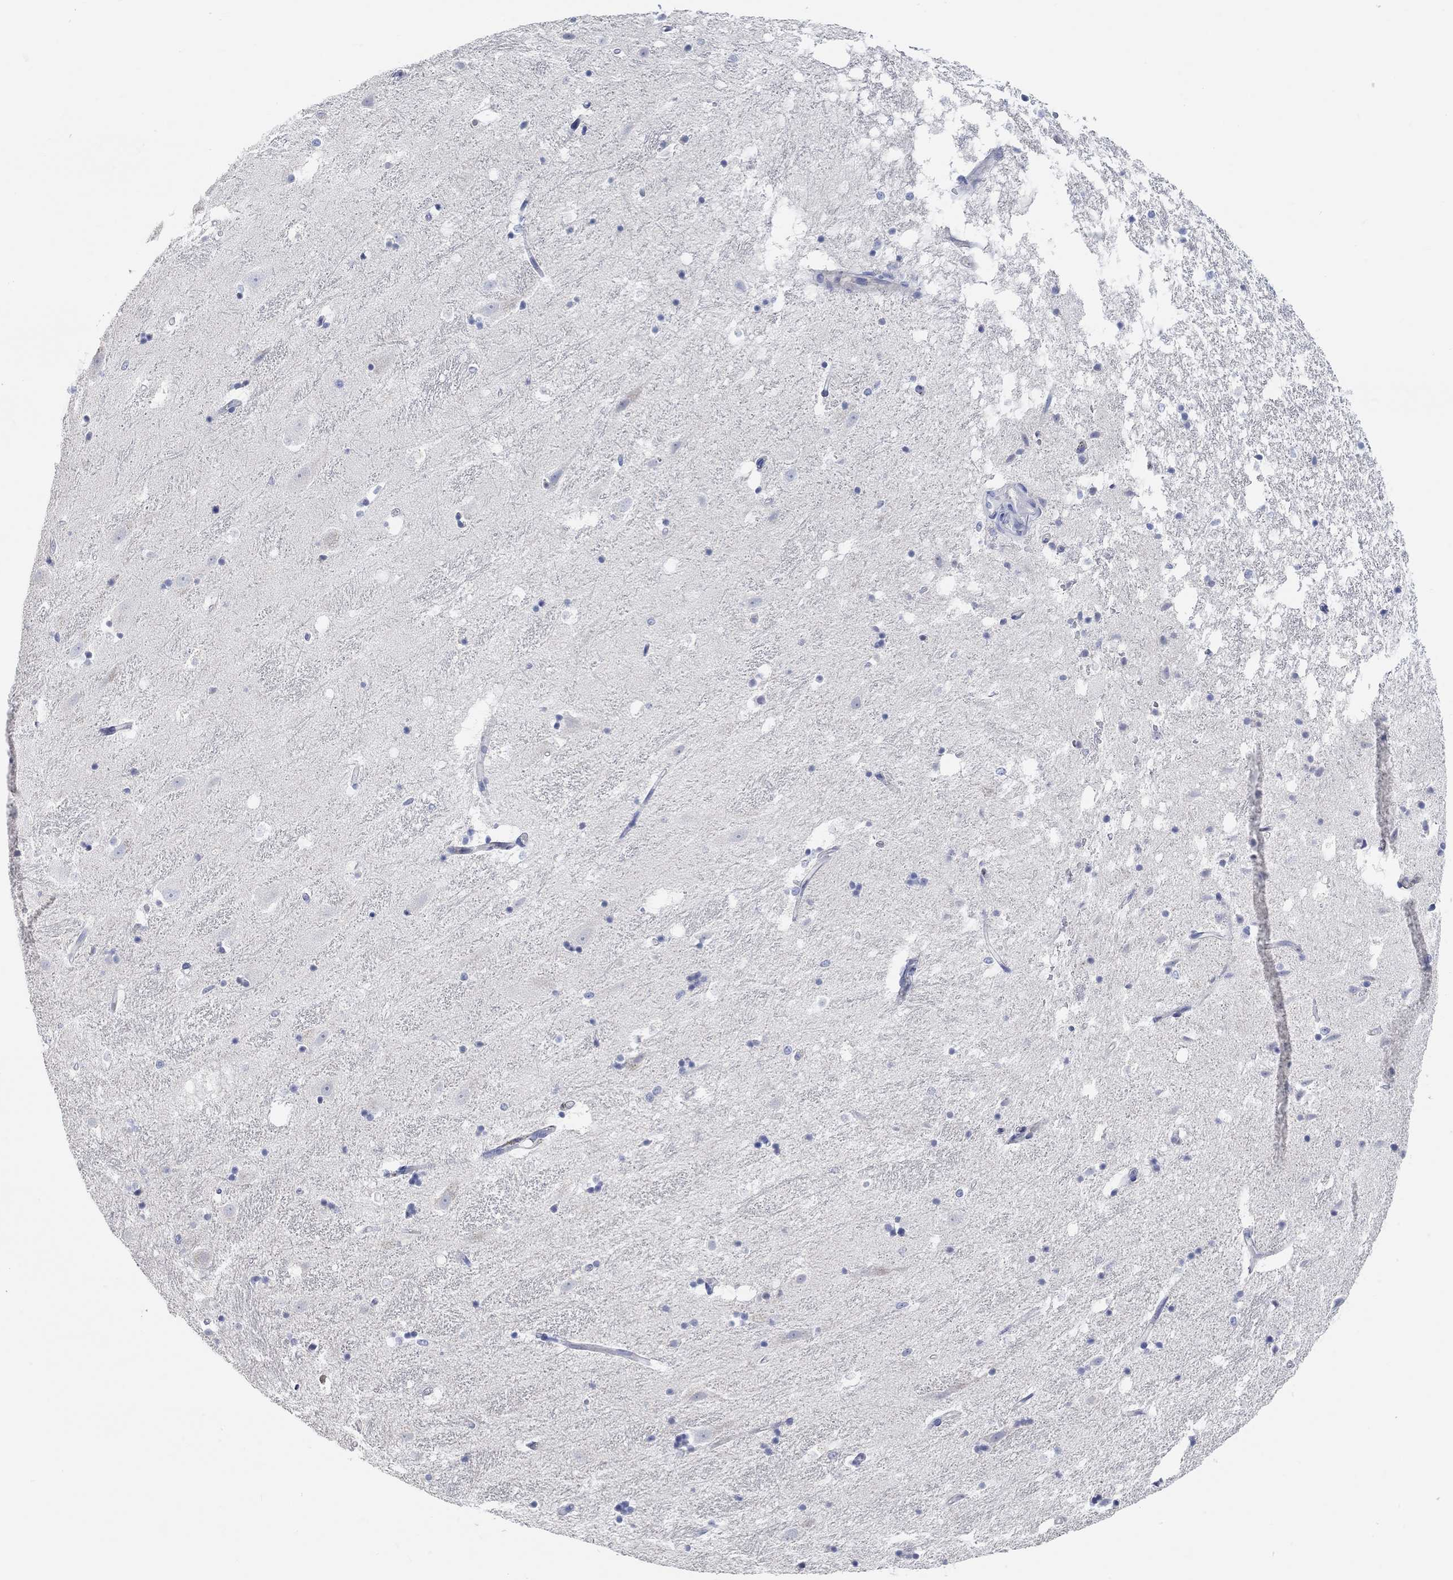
{"staining": {"intensity": "negative", "quantity": "none", "location": "none"}, "tissue": "hippocampus", "cell_type": "Glial cells", "image_type": "normal", "snomed": [{"axis": "morphology", "description": "Normal tissue, NOS"}, {"axis": "topography", "description": "Hippocampus"}], "caption": "An immunohistochemistry (IHC) photomicrograph of unremarkable hippocampus is shown. There is no staining in glial cells of hippocampus. The staining is performed using DAB (3,3'-diaminobenzidine) brown chromogen with nuclei counter-stained in using hematoxylin.", "gene": "NLRP14", "patient": {"sex": "male", "age": 49}}